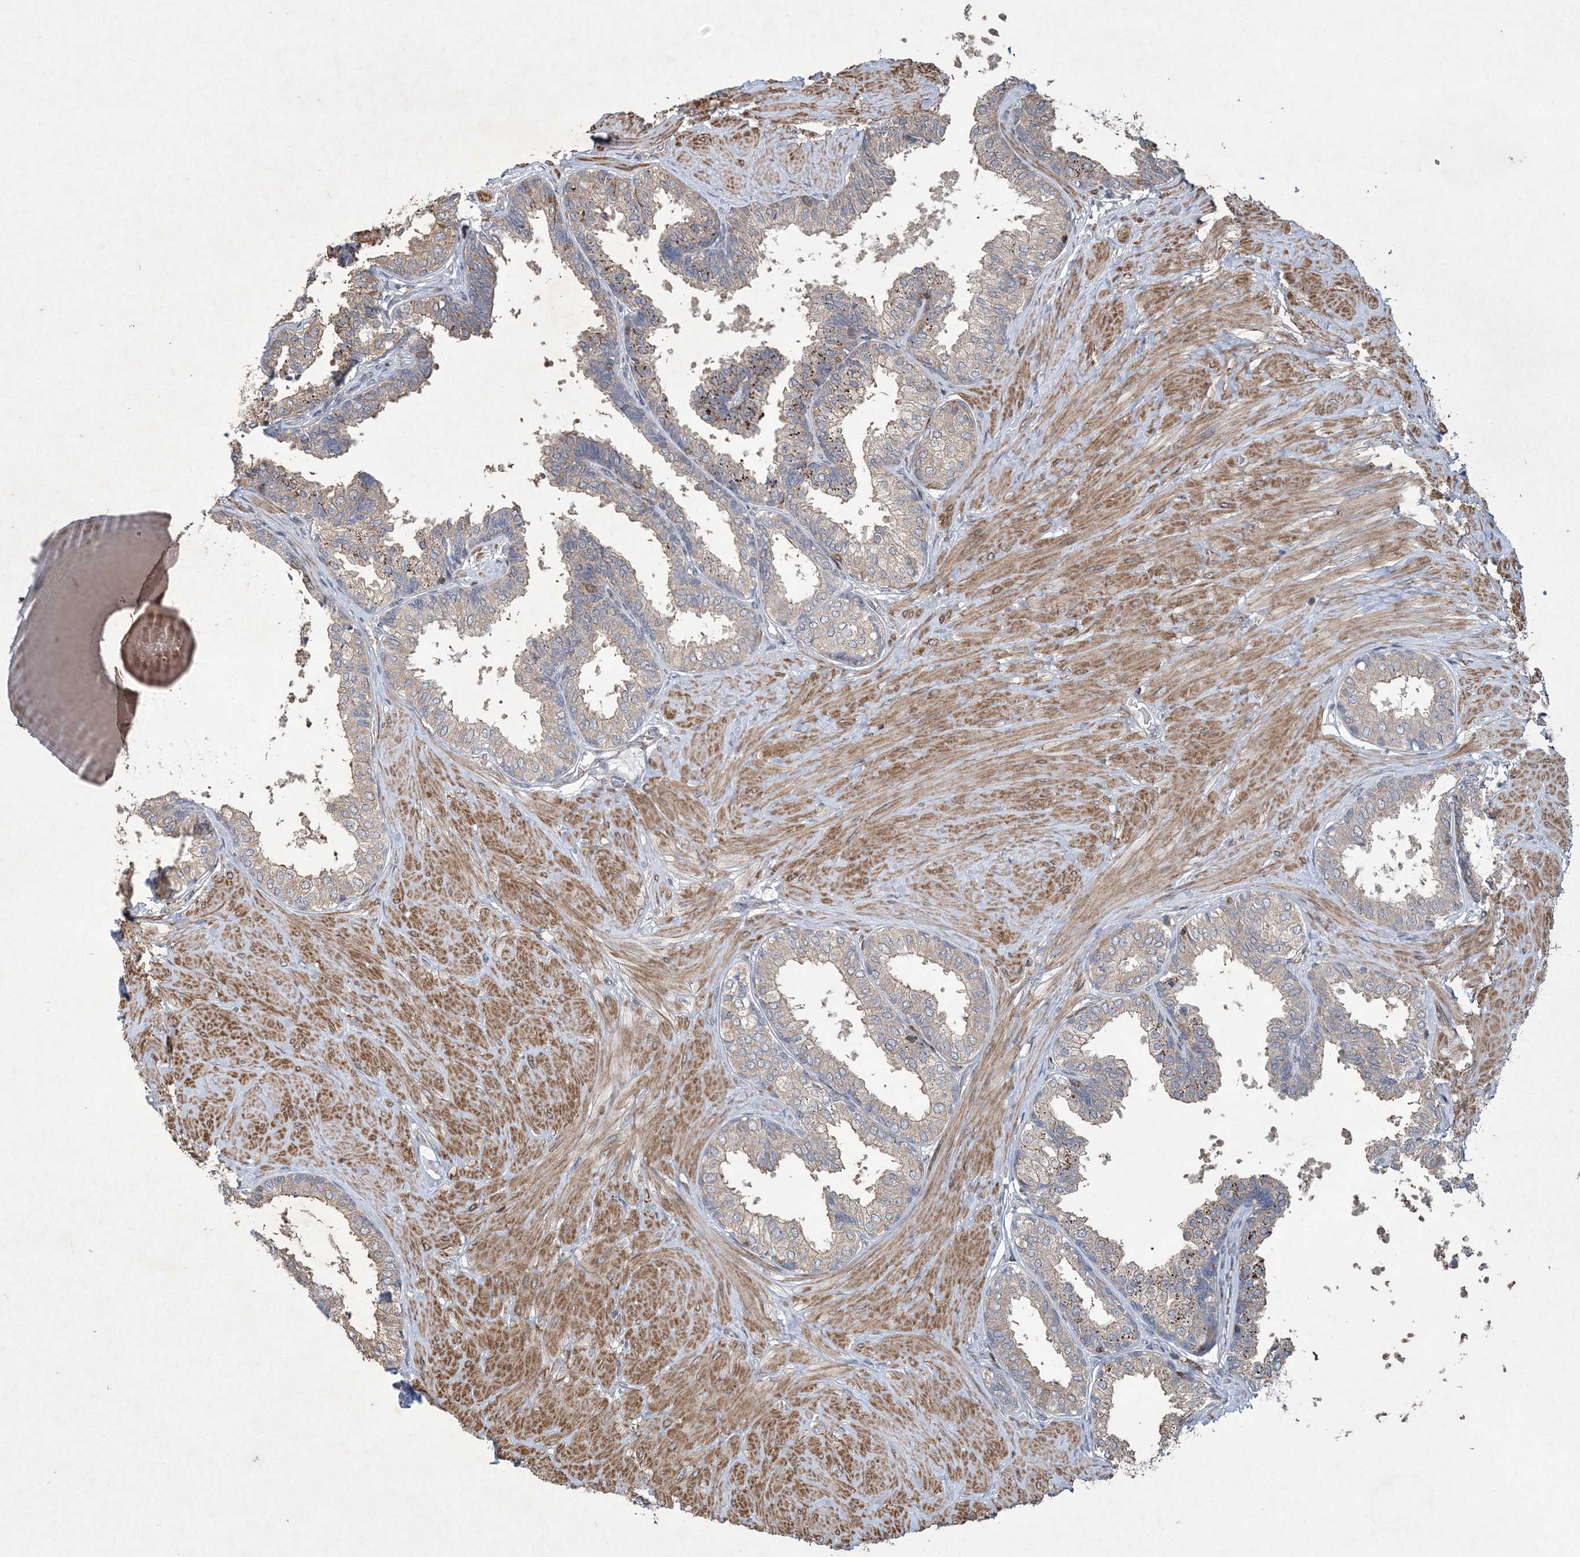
{"staining": {"intensity": "moderate", "quantity": "<25%", "location": "cytoplasmic/membranous"}, "tissue": "prostate", "cell_type": "Glandular cells", "image_type": "normal", "snomed": [{"axis": "morphology", "description": "Normal tissue, NOS"}, {"axis": "topography", "description": "Prostate"}], "caption": "Glandular cells display low levels of moderate cytoplasmic/membranous positivity in approximately <25% of cells in unremarkable prostate.", "gene": "N4BP2", "patient": {"sex": "male", "age": 48}}